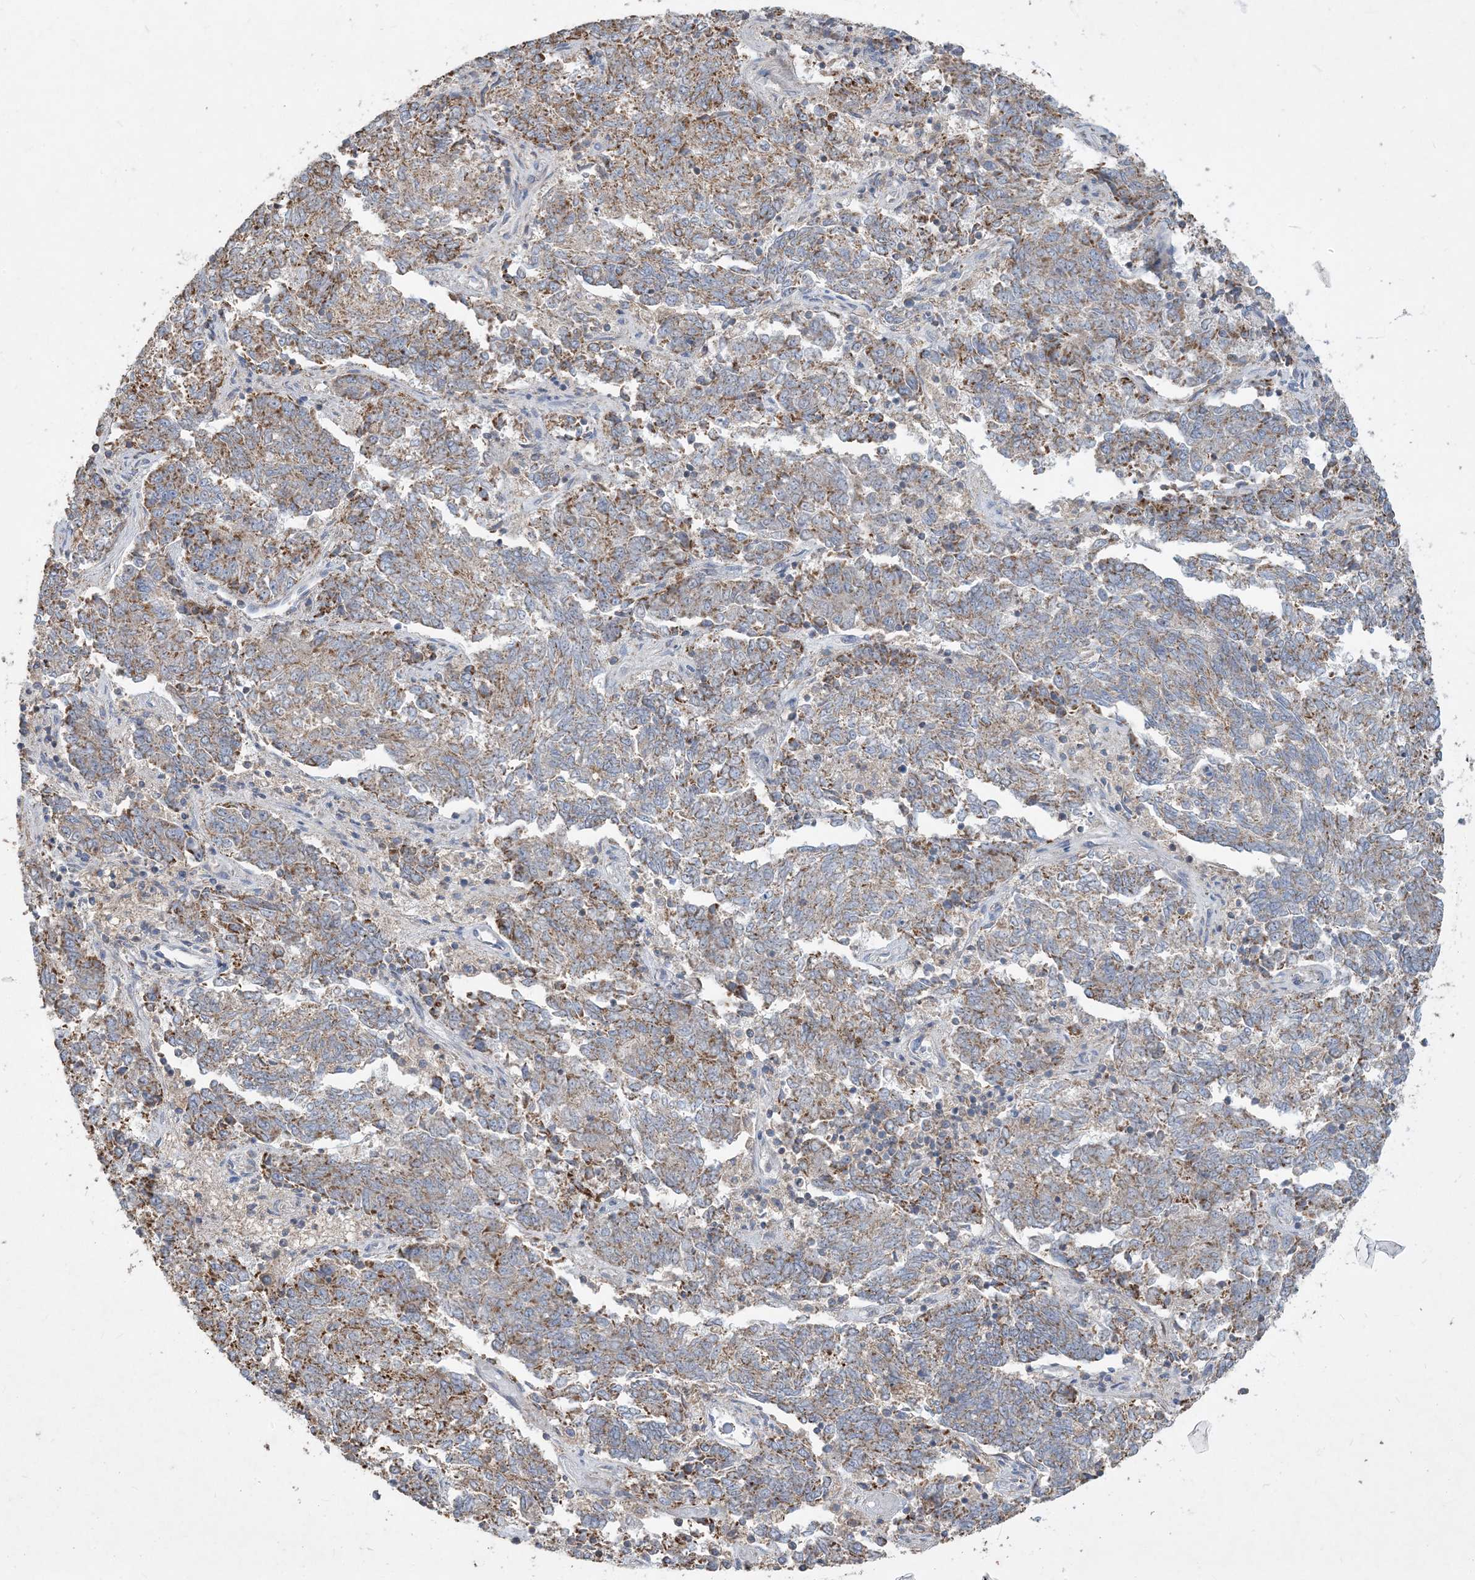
{"staining": {"intensity": "moderate", "quantity": ">75%", "location": "cytoplasmic/membranous"}, "tissue": "endometrial cancer", "cell_type": "Tumor cells", "image_type": "cancer", "snomed": [{"axis": "morphology", "description": "Adenocarcinoma, NOS"}, {"axis": "topography", "description": "Endometrium"}], "caption": "High-magnification brightfield microscopy of adenocarcinoma (endometrial) stained with DAB (brown) and counterstained with hematoxylin (blue). tumor cells exhibit moderate cytoplasmic/membranous expression is identified in about>75% of cells. The protein of interest is stained brown, and the nuclei are stained in blue (DAB IHC with brightfield microscopy, high magnification).", "gene": "ECHDC1", "patient": {"sex": "female", "age": 80}}